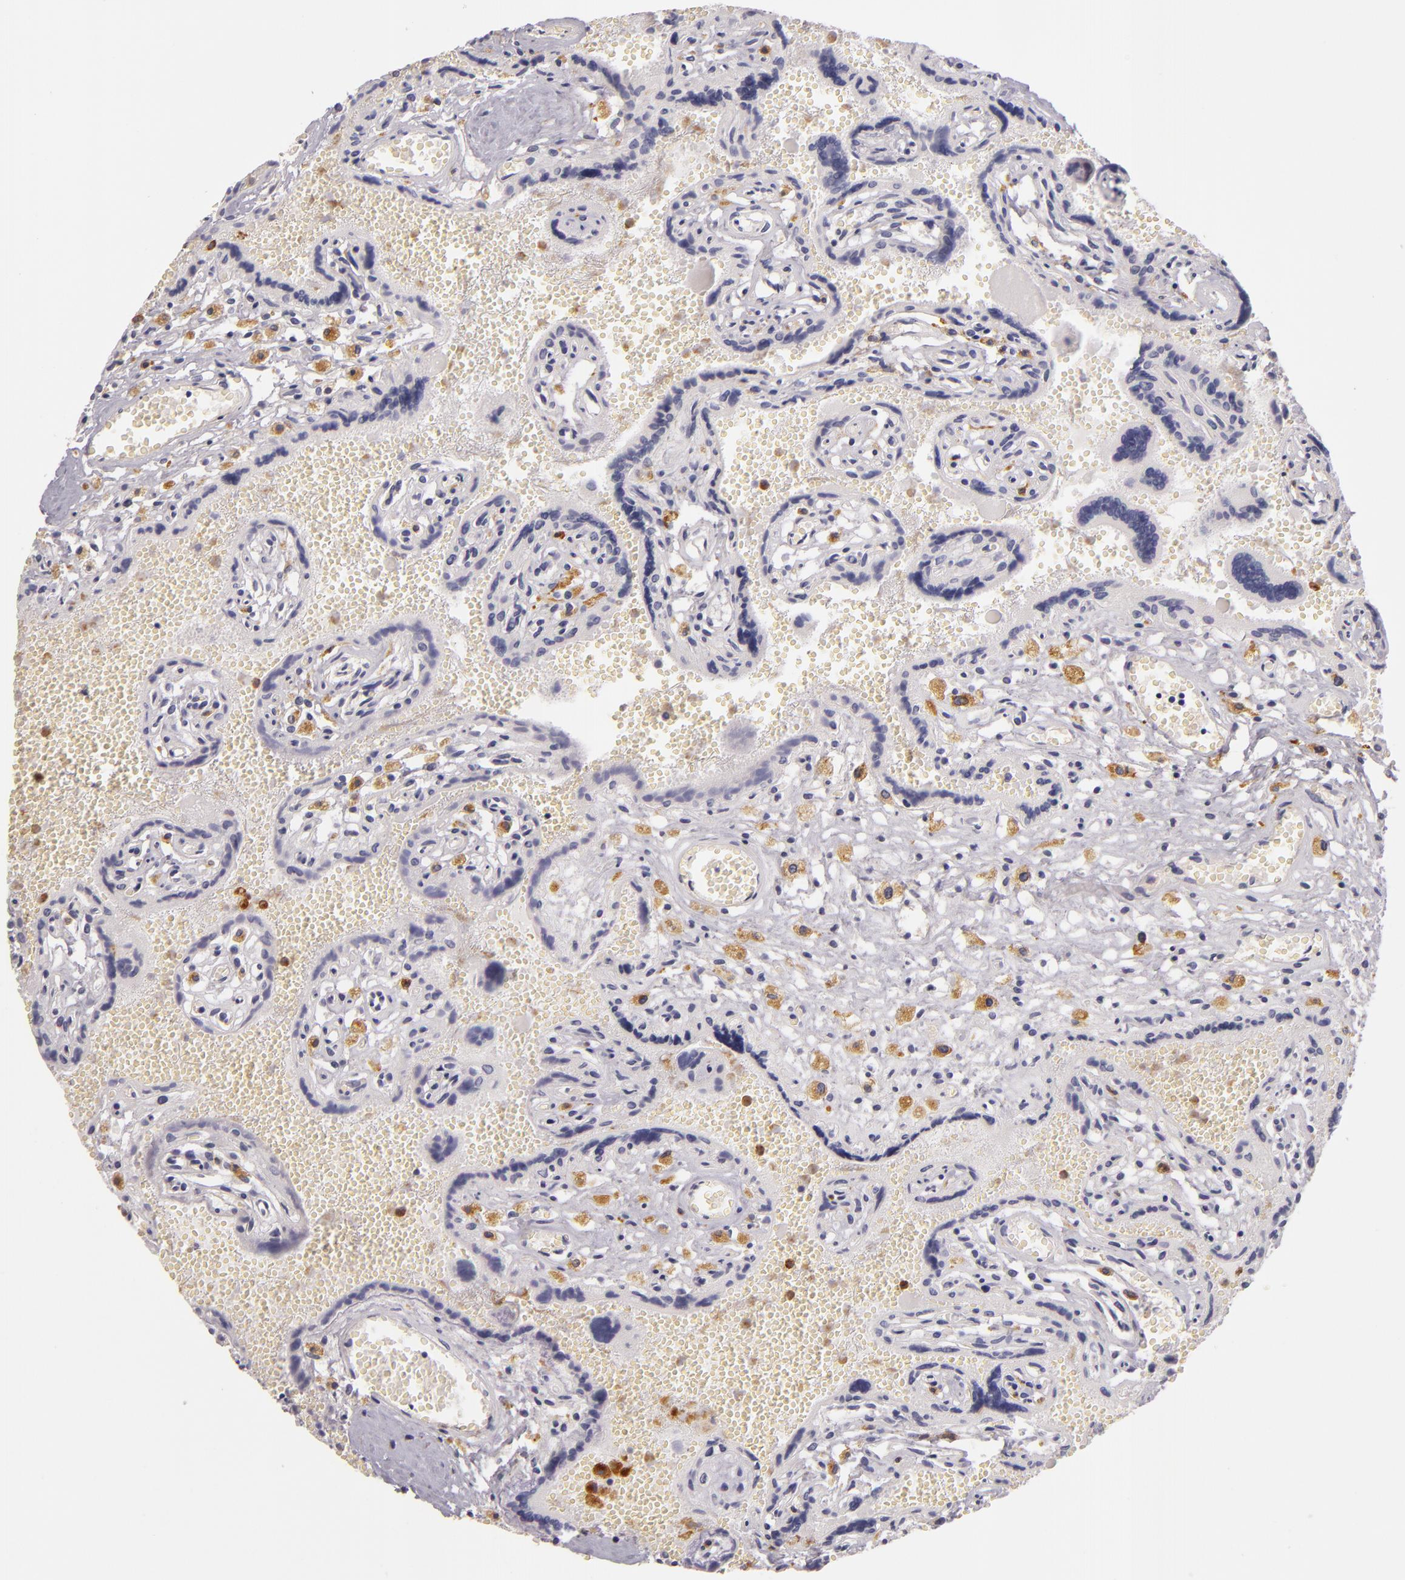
{"staining": {"intensity": "negative", "quantity": "none", "location": "none"}, "tissue": "placenta", "cell_type": "Decidual cells", "image_type": "normal", "snomed": [{"axis": "morphology", "description": "Normal tissue, NOS"}, {"axis": "topography", "description": "Placenta"}], "caption": "This is an immunohistochemistry (IHC) photomicrograph of benign placenta. There is no expression in decidual cells.", "gene": "TLR8", "patient": {"sex": "female", "age": 40}}